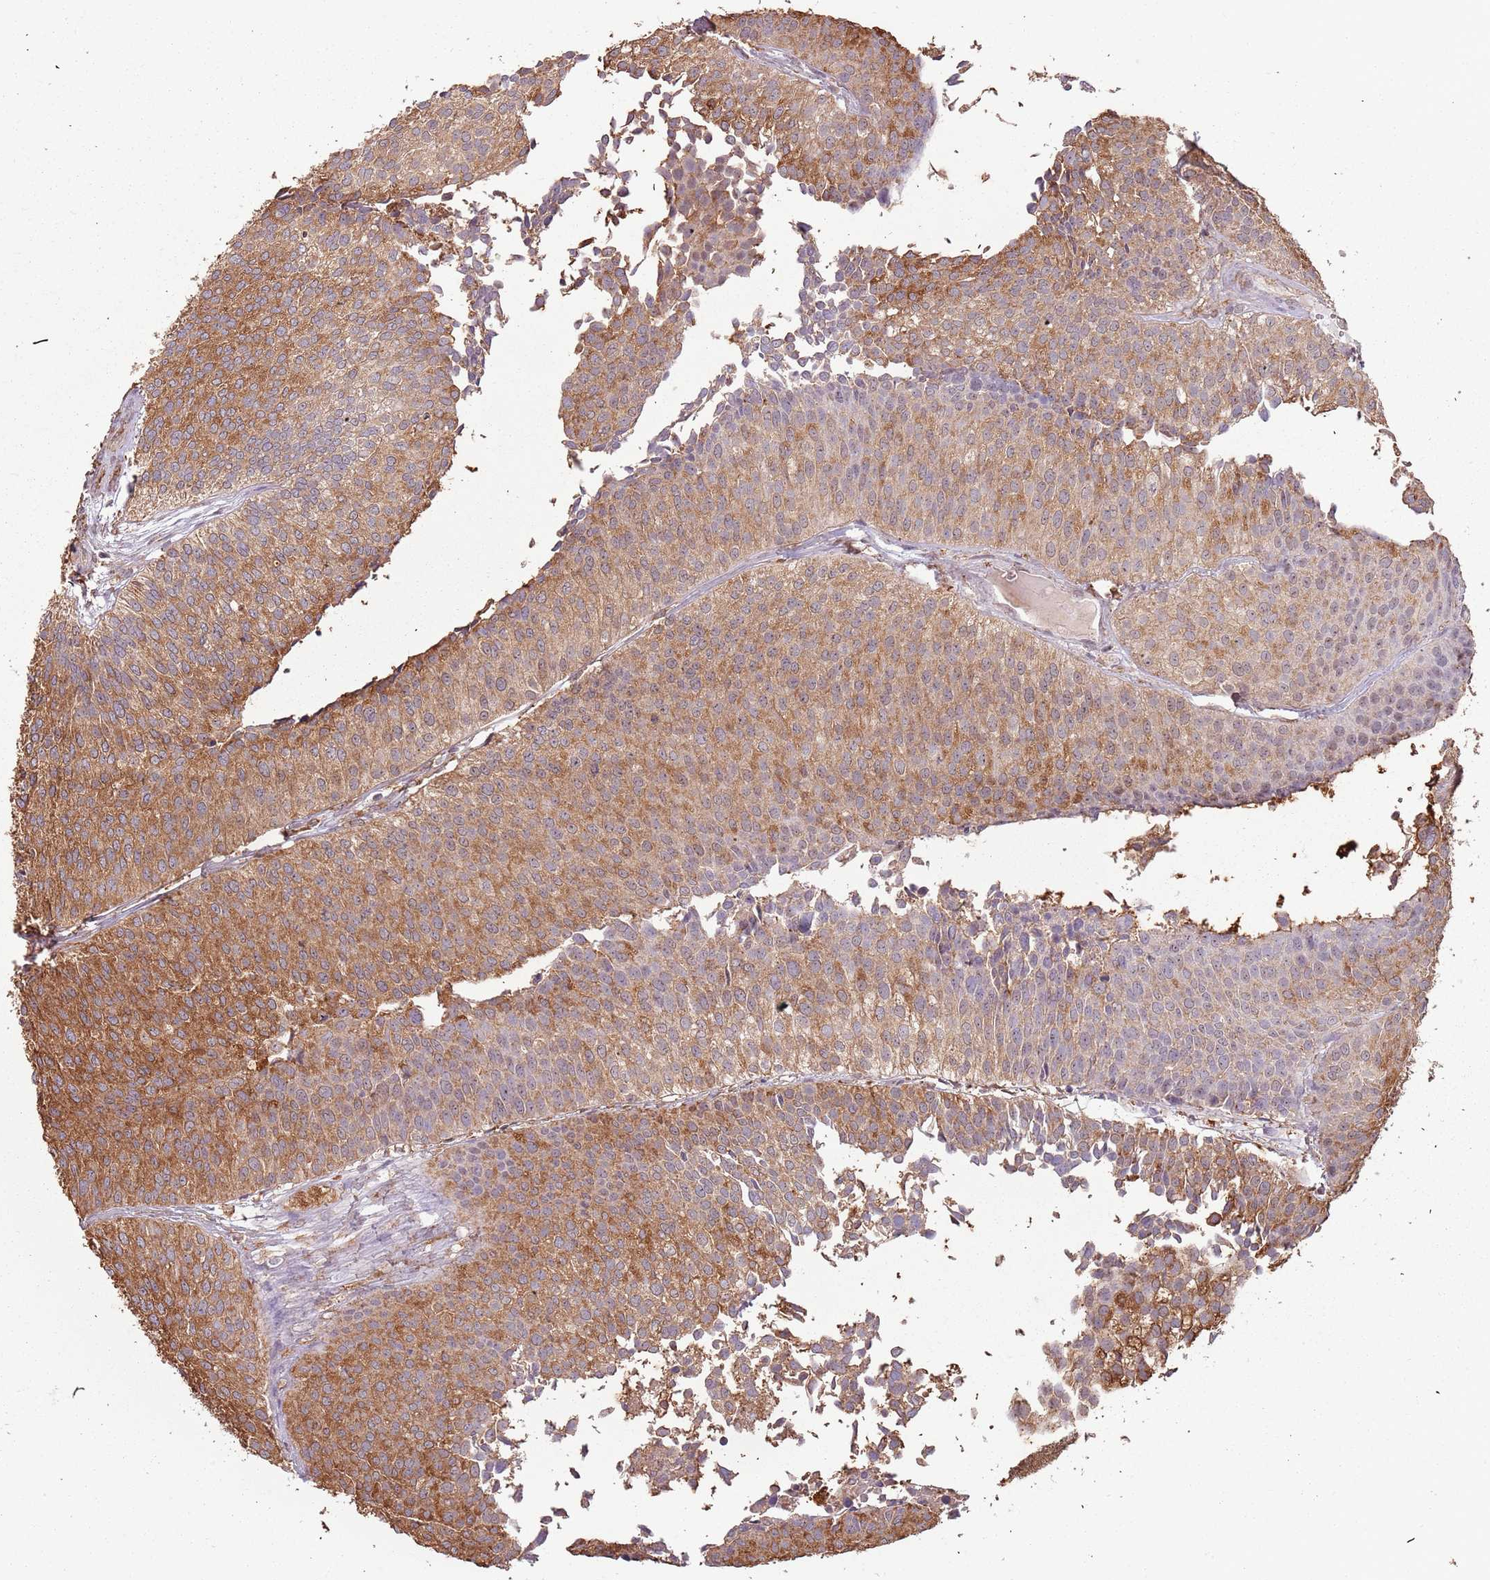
{"staining": {"intensity": "moderate", "quantity": ">75%", "location": "cytoplasmic/membranous"}, "tissue": "urothelial cancer", "cell_type": "Tumor cells", "image_type": "cancer", "snomed": [{"axis": "morphology", "description": "Urothelial carcinoma, Low grade"}, {"axis": "topography", "description": "Urinary bladder"}], "caption": "A medium amount of moderate cytoplasmic/membranous positivity is seen in approximately >75% of tumor cells in urothelial cancer tissue.", "gene": "ATOSB", "patient": {"sex": "male", "age": 84}}